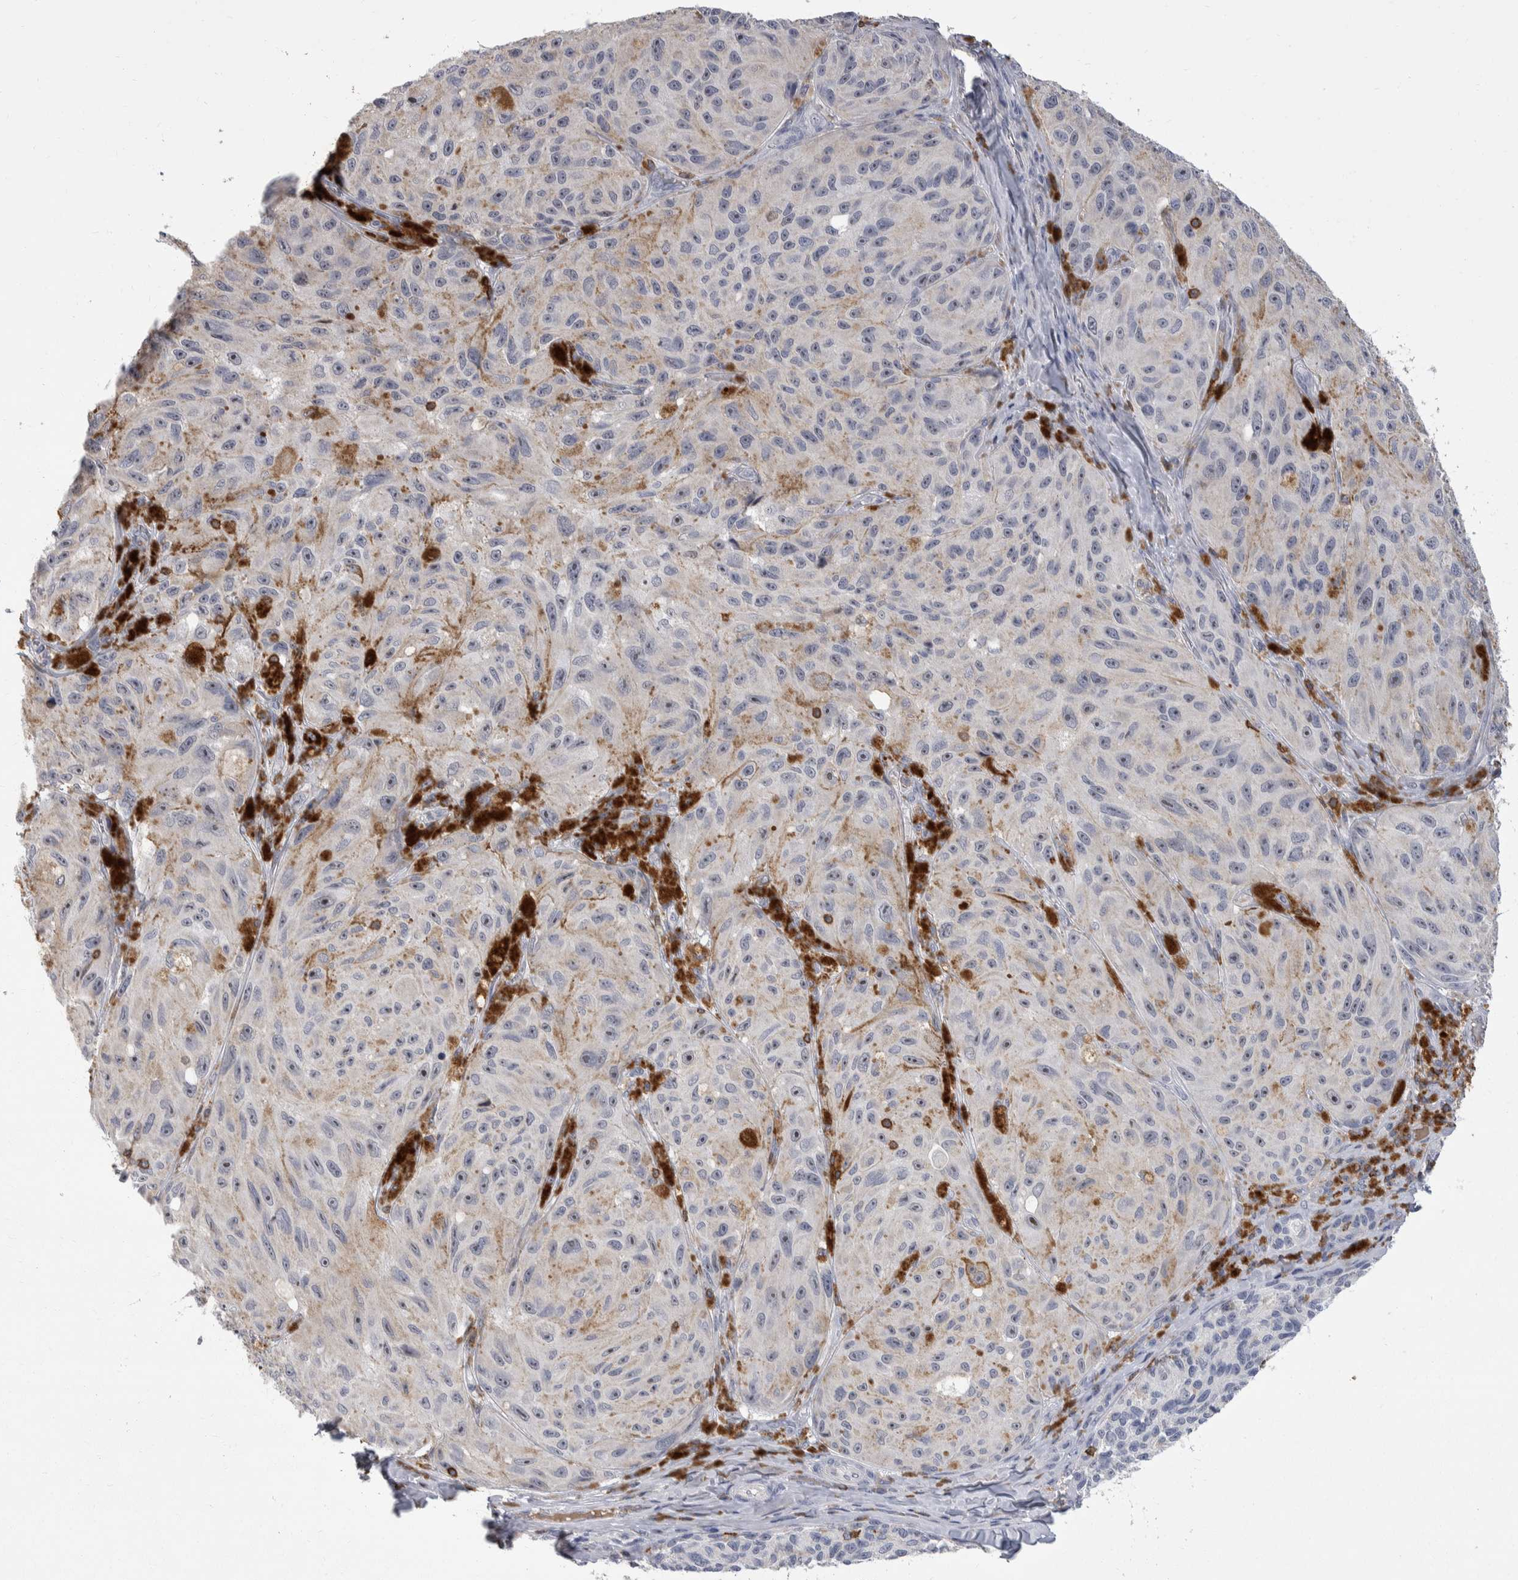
{"staining": {"intensity": "negative", "quantity": "none", "location": "none"}, "tissue": "melanoma", "cell_type": "Tumor cells", "image_type": "cancer", "snomed": [{"axis": "morphology", "description": "Malignant melanoma, NOS"}, {"axis": "topography", "description": "Skin"}], "caption": "Tumor cells show no significant protein staining in melanoma. (DAB (3,3'-diaminobenzidine) IHC, high magnification).", "gene": "CEP295NL", "patient": {"sex": "female", "age": 73}}